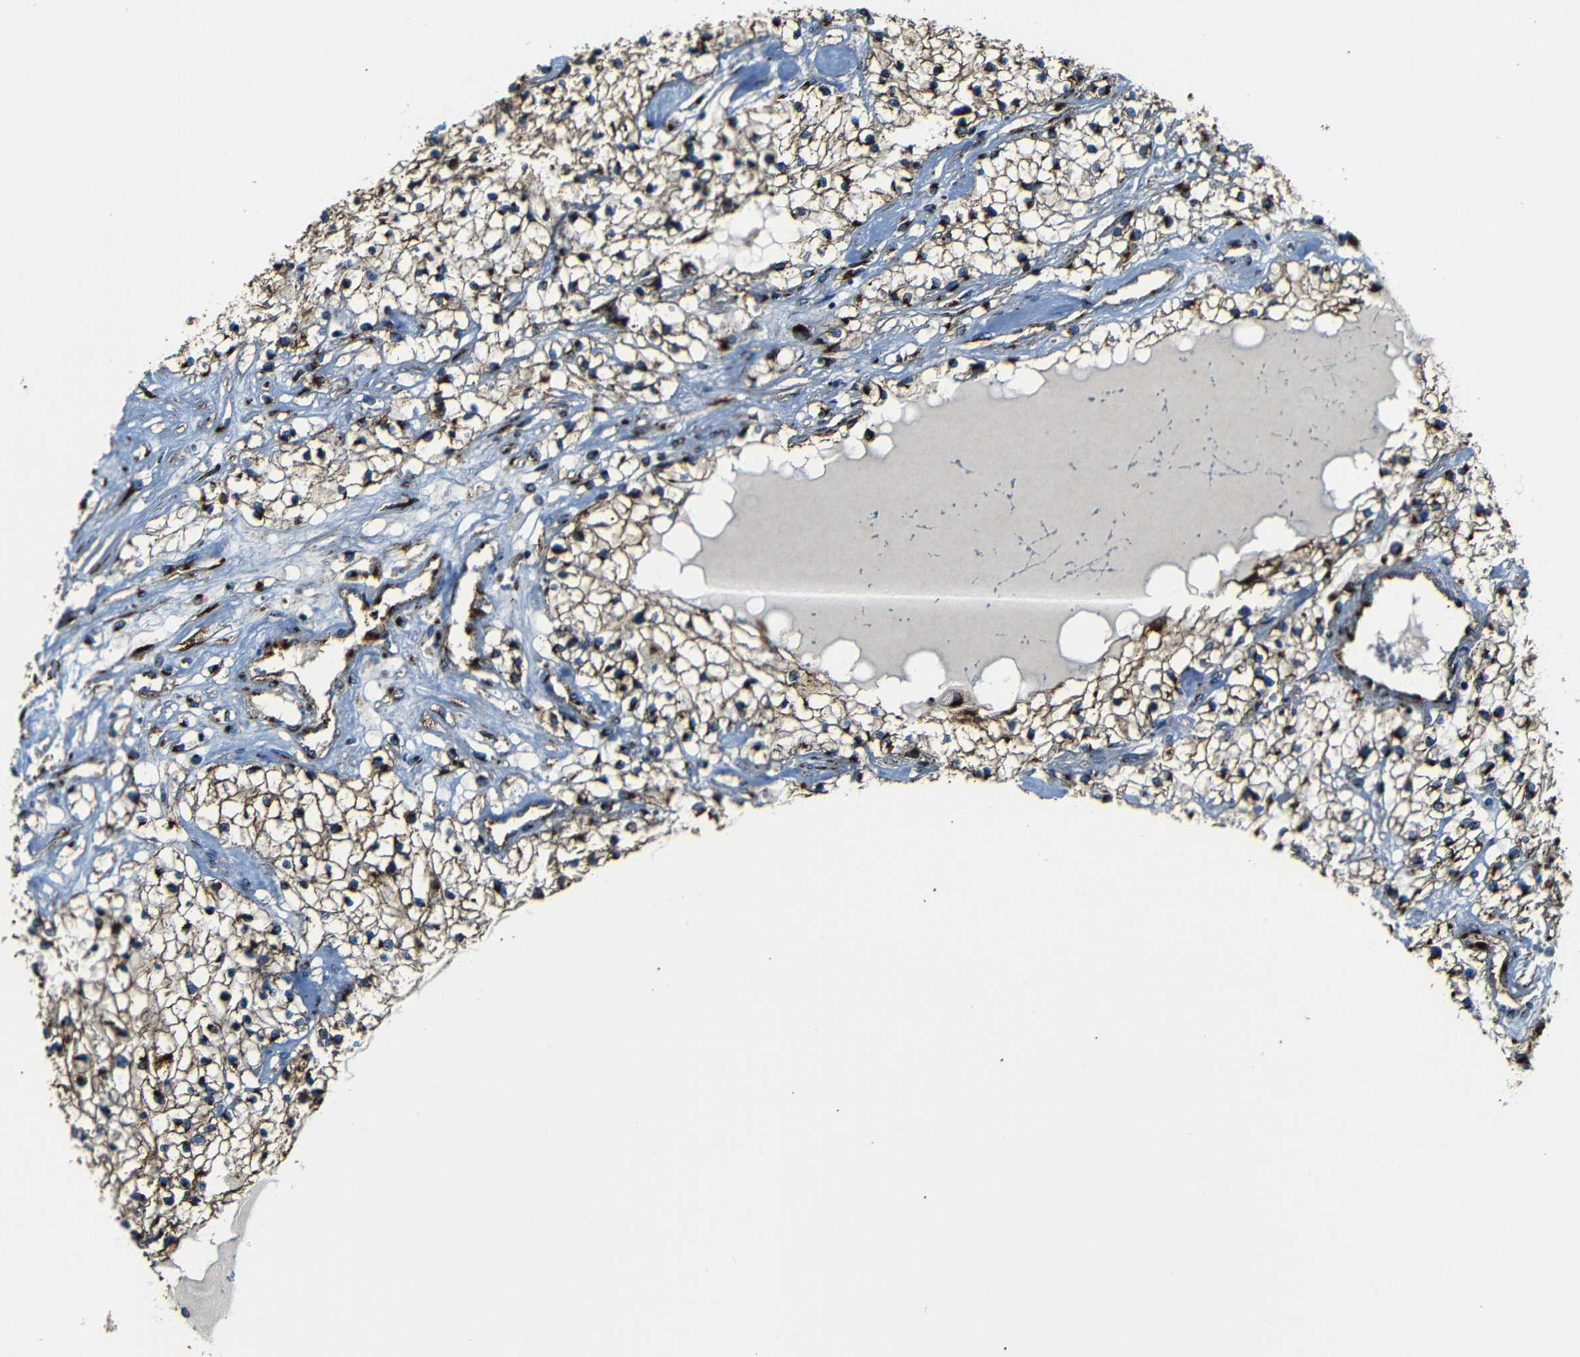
{"staining": {"intensity": "strong", "quantity": ">75%", "location": "cytoplasmic/membranous"}, "tissue": "renal cancer", "cell_type": "Tumor cells", "image_type": "cancer", "snomed": [{"axis": "morphology", "description": "Adenocarcinoma, NOS"}, {"axis": "topography", "description": "Kidney"}], "caption": "Immunohistochemical staining of human renal cancer (adenocarcinoma) shows high levels of strong cytoplasmic/membranous positivity in about >75% of tumor cells. (DAB (3,3'-diaminobenzidine) = brown stain, brightfield microscopy at high magnification).", "gene": "TGOLN2", "patient": {"sex": "male", "age": 68}}